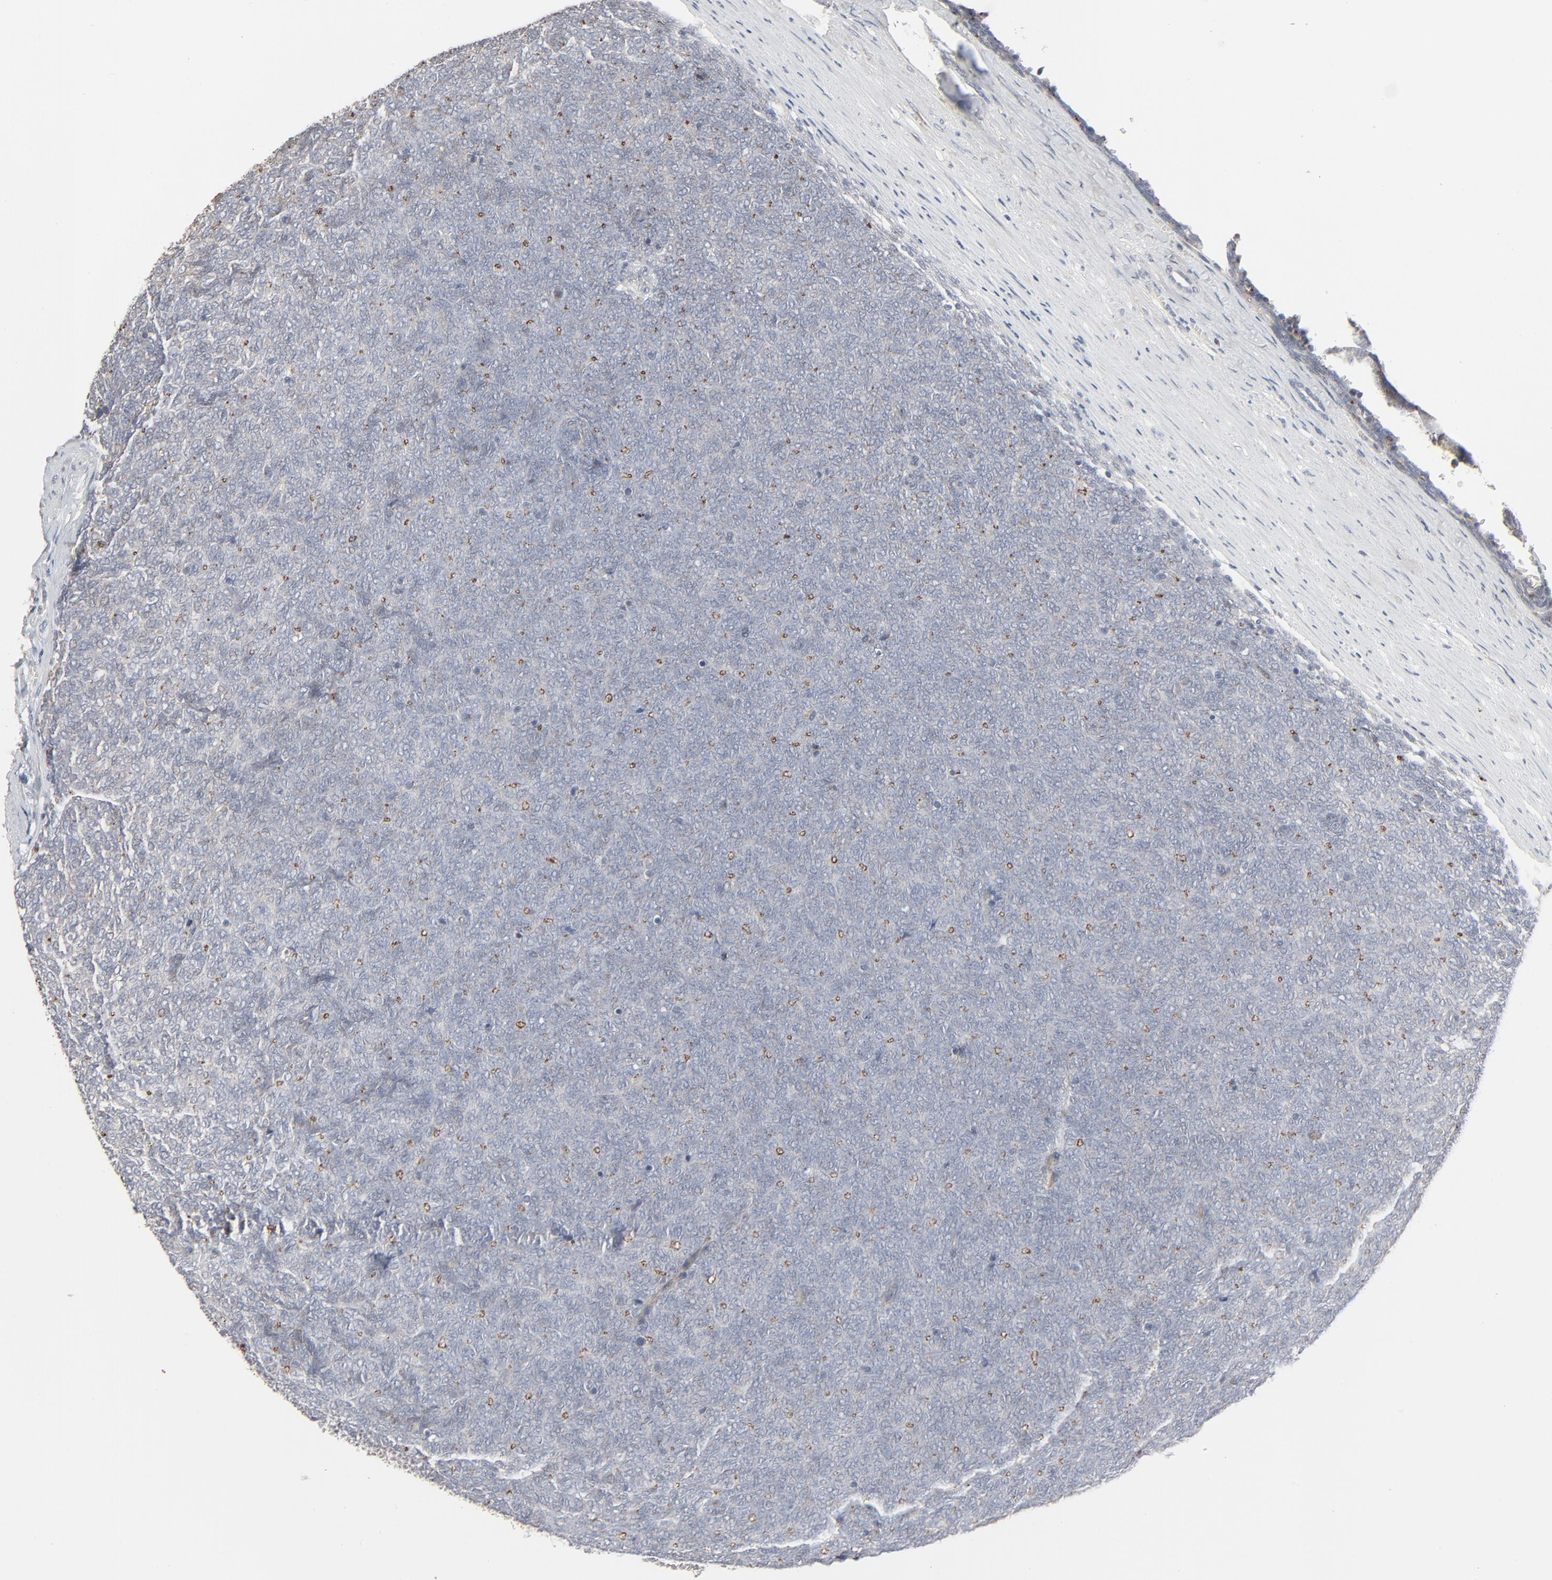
{"staining": {"intensity": "negative", "quantity": "none", "location": "none"}, "tissue": "renal cancer", "cell_type": "Tumor cells", "image_type": "cancer", "snomed": [{"axis": "morphology", "description": "Neoplasm, malignant, NOS"}, {"axis": "topography", "description": "Kidney"}], "caption": "Human renal malignant neoplasm stained for a protein using immunohistochemistry reveals no staining in tumor cells.", "gene": "JAM3", "patient": {"sex": "male", "age": 28}}